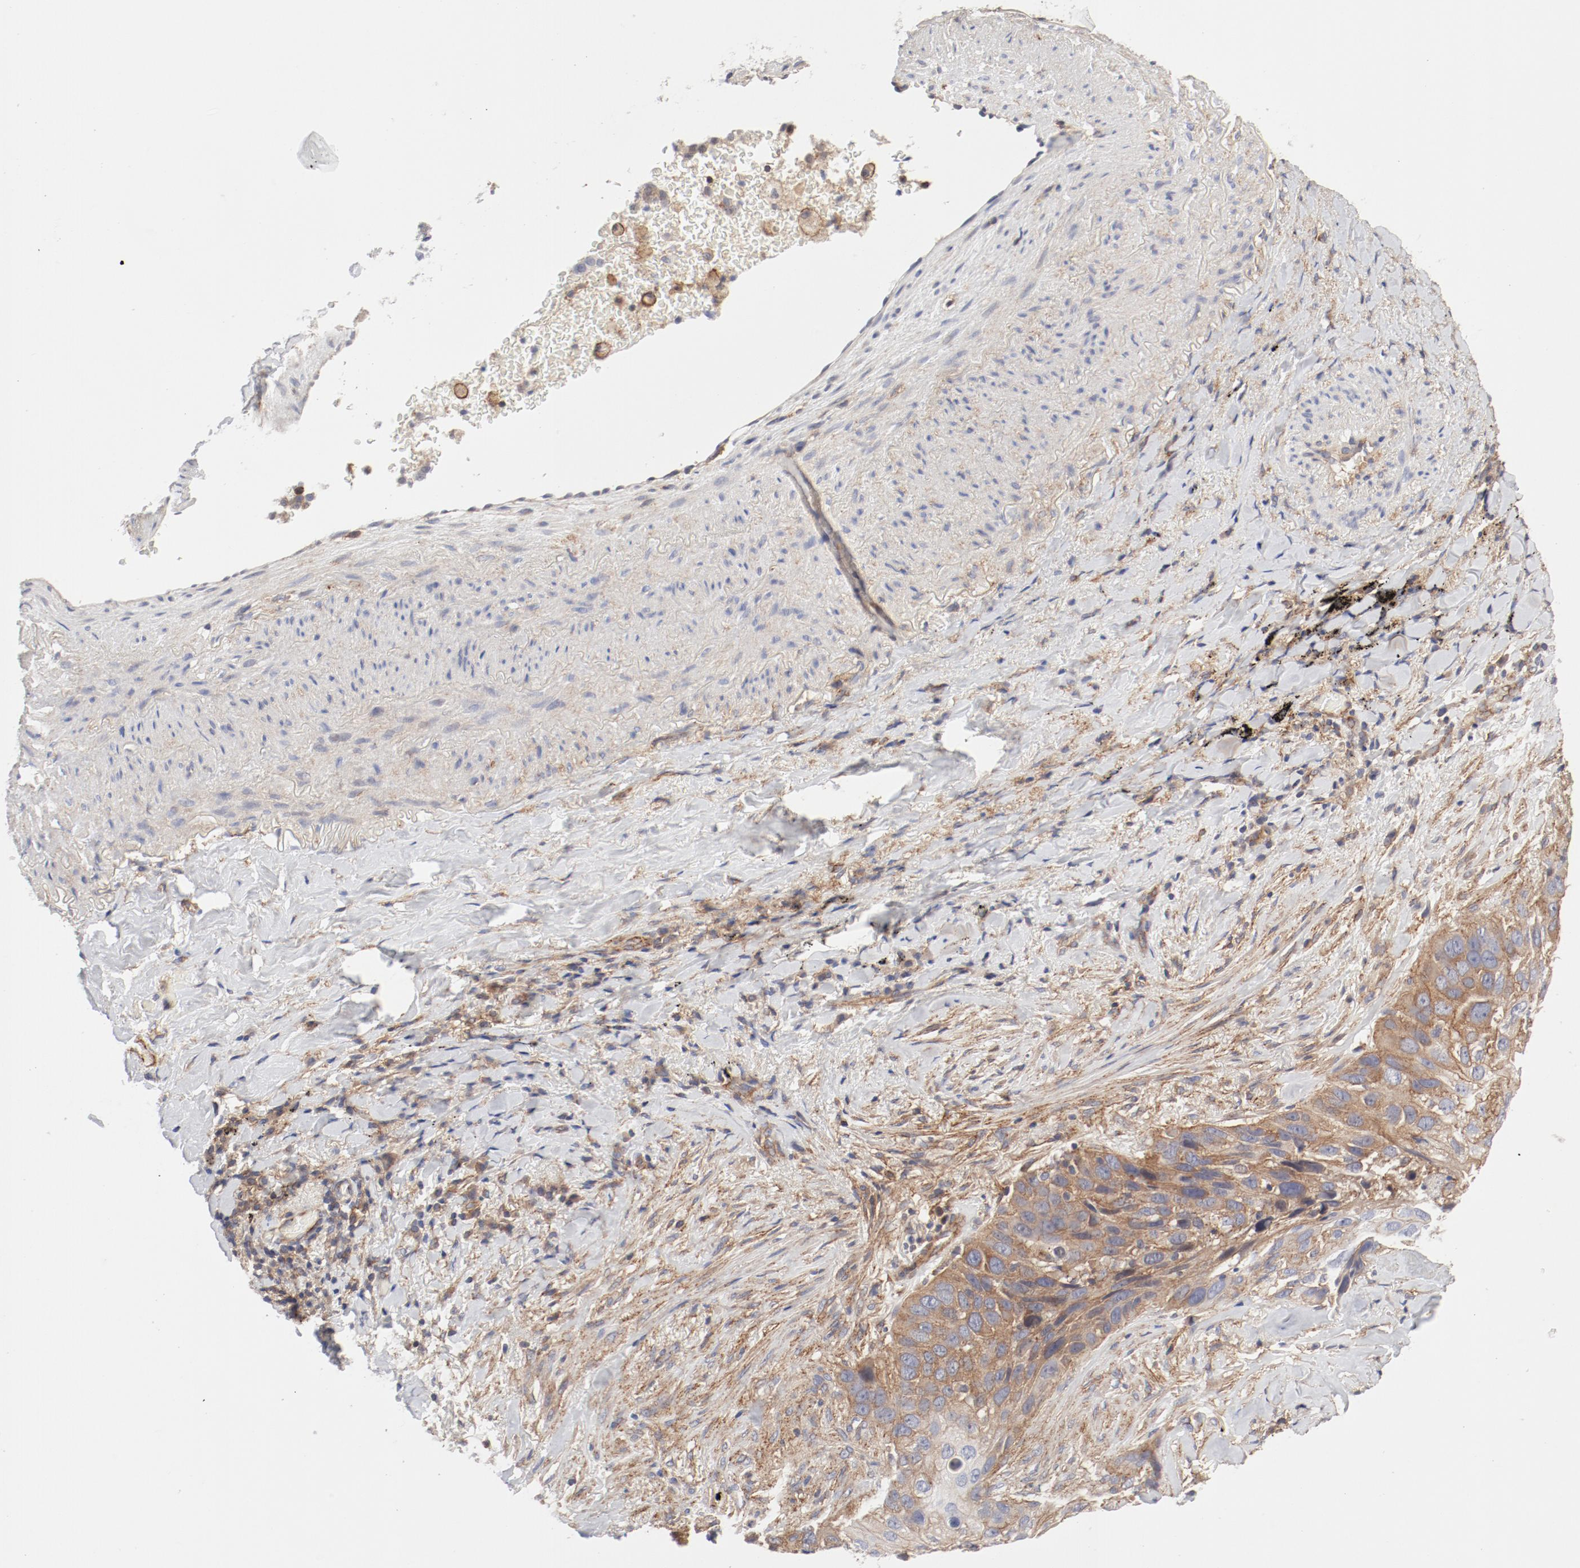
{"staining": {"intensity": "moderate", "quantity": ">75%", "location": "cytoplasmic/membranous"}, "tissue": "lung cancer", "cell_type": "Tumor cells", "image_type": "cancer", "snomed": [{"axis": "morphology", "description": "Squamous cell carcinoma, NOS"}, {"axis": "topography", "description": "Lung"}], "caption": "IHC histopathology image of lung squamous cell carcinoma stained for a protein (brown), which shows medium levels of moderate cytoplasmic/membranous positivity in about >75% of tumor cells.", "gene": "AP2A1", "patient": {"sex": "male", "age": 54}}